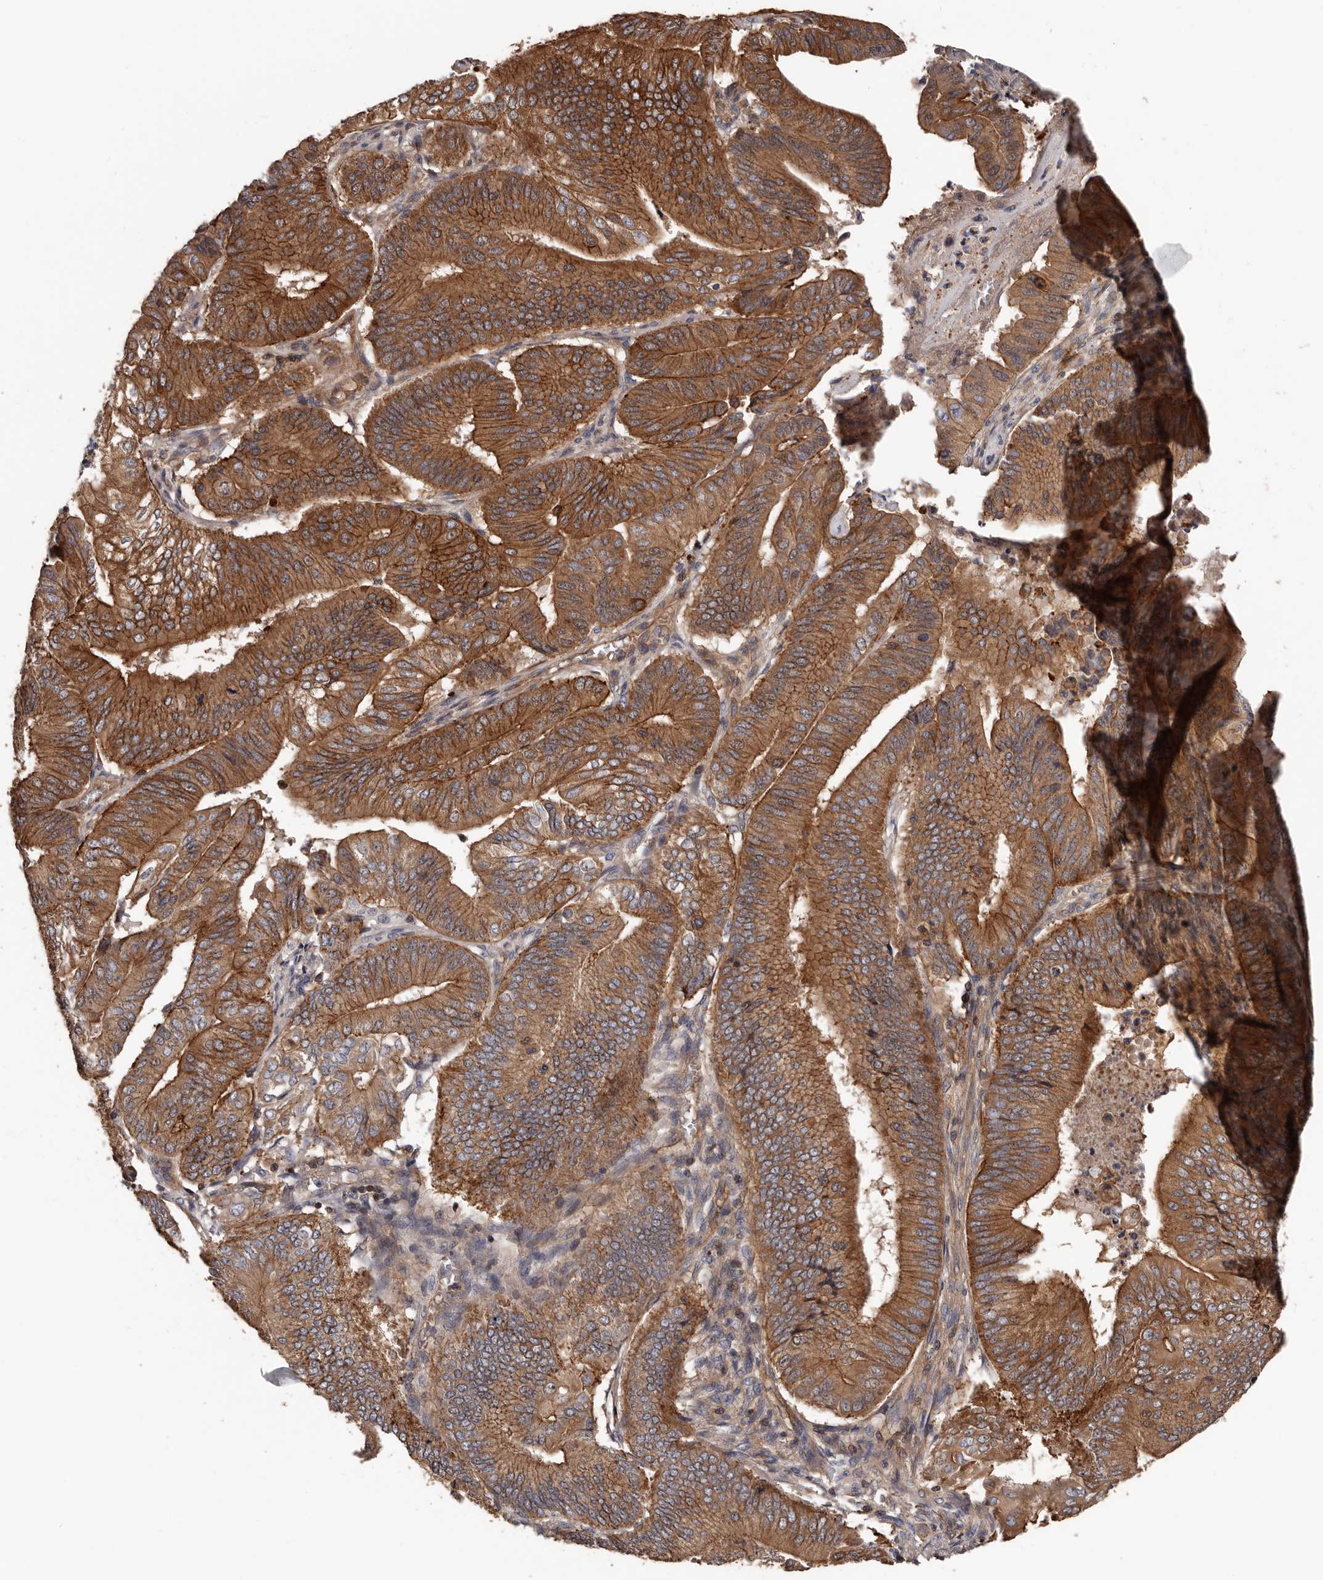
{"staining": {"intensity": "strong", "quantity": ">75%", "location": "cytoplasmic/membranous"}, "tissue": "pancreatic cancer", "cell_type": "Tumor cells", "image_type": "cancer", "snomed": [{"axis": "morphology", "description": "Adenocarcinoma, NOS"}, {"axis": "topography", "description": "Pancreas"}], "caption": "High-magnification brightfield microscopy of pancreatic adenocarcinoma stained with DAB (brown) and counterstained with hematoxylin (blue). tumor cells exhibit strong cytoplasmic/membranous staining is appreciated in about>75% of cells. (DAB IHC with brightfield microscopy, high magnification).", "gene": "PNRC2", "patient": {"sex": "female", "age": 77}}